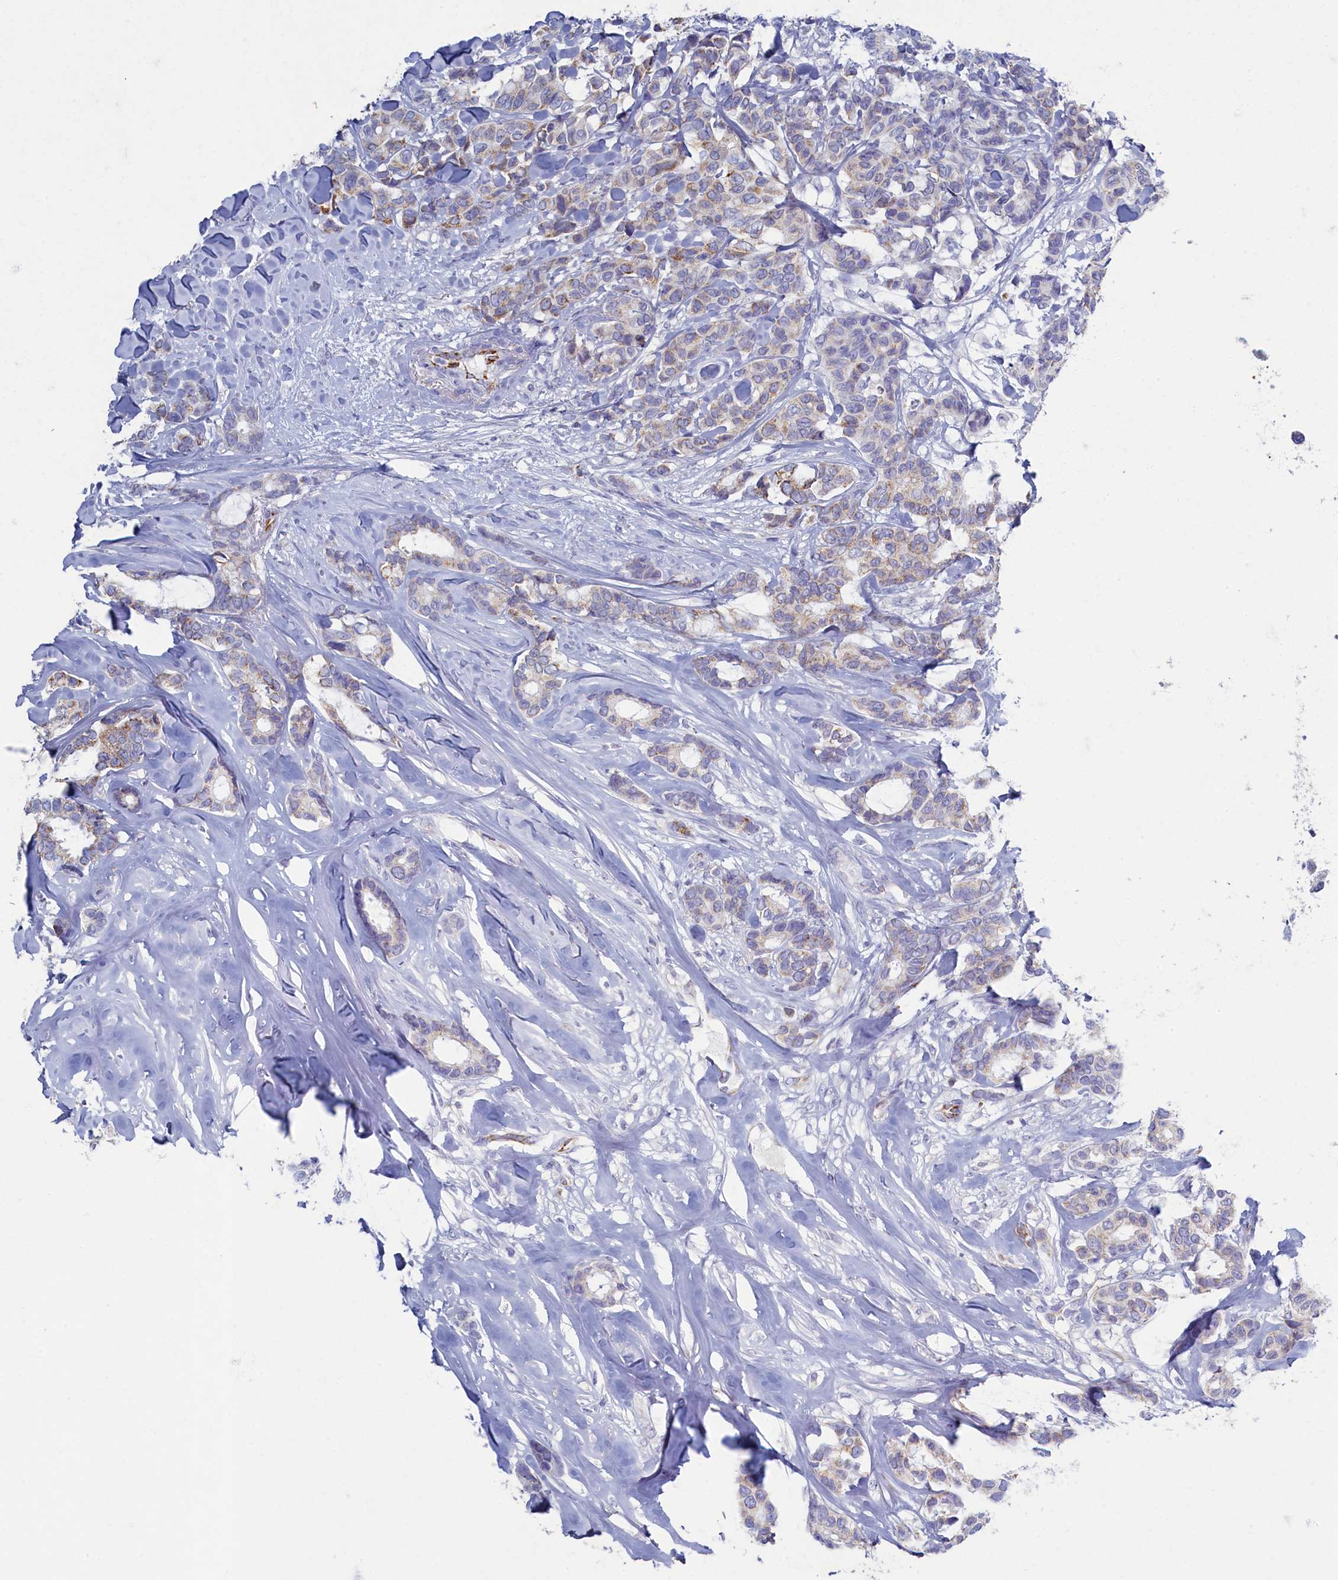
{"staining": {"intensity": "weak", "quantity": "25%-75%", "location": "cytoplasmic/membranous"}, "tissue": "breast cancer", "cell_type": "Tumor cells", "image_type": "cancer", "snomed": [{"axis": "morphology", "description": "Duct carcinoma"}, {"axis": "topography", "description": "Breast"}], "caption": "An immunohistochemistry micrograph of neoplastic tissue is shown. Protein staining in brown labels weak cytoplasmic/membranous positivity in breast cancer (invasive ductal carcinoma) within tumor cells.", "gene": "OCIAD2", "patient": {"sex": "female", "age": 87}}